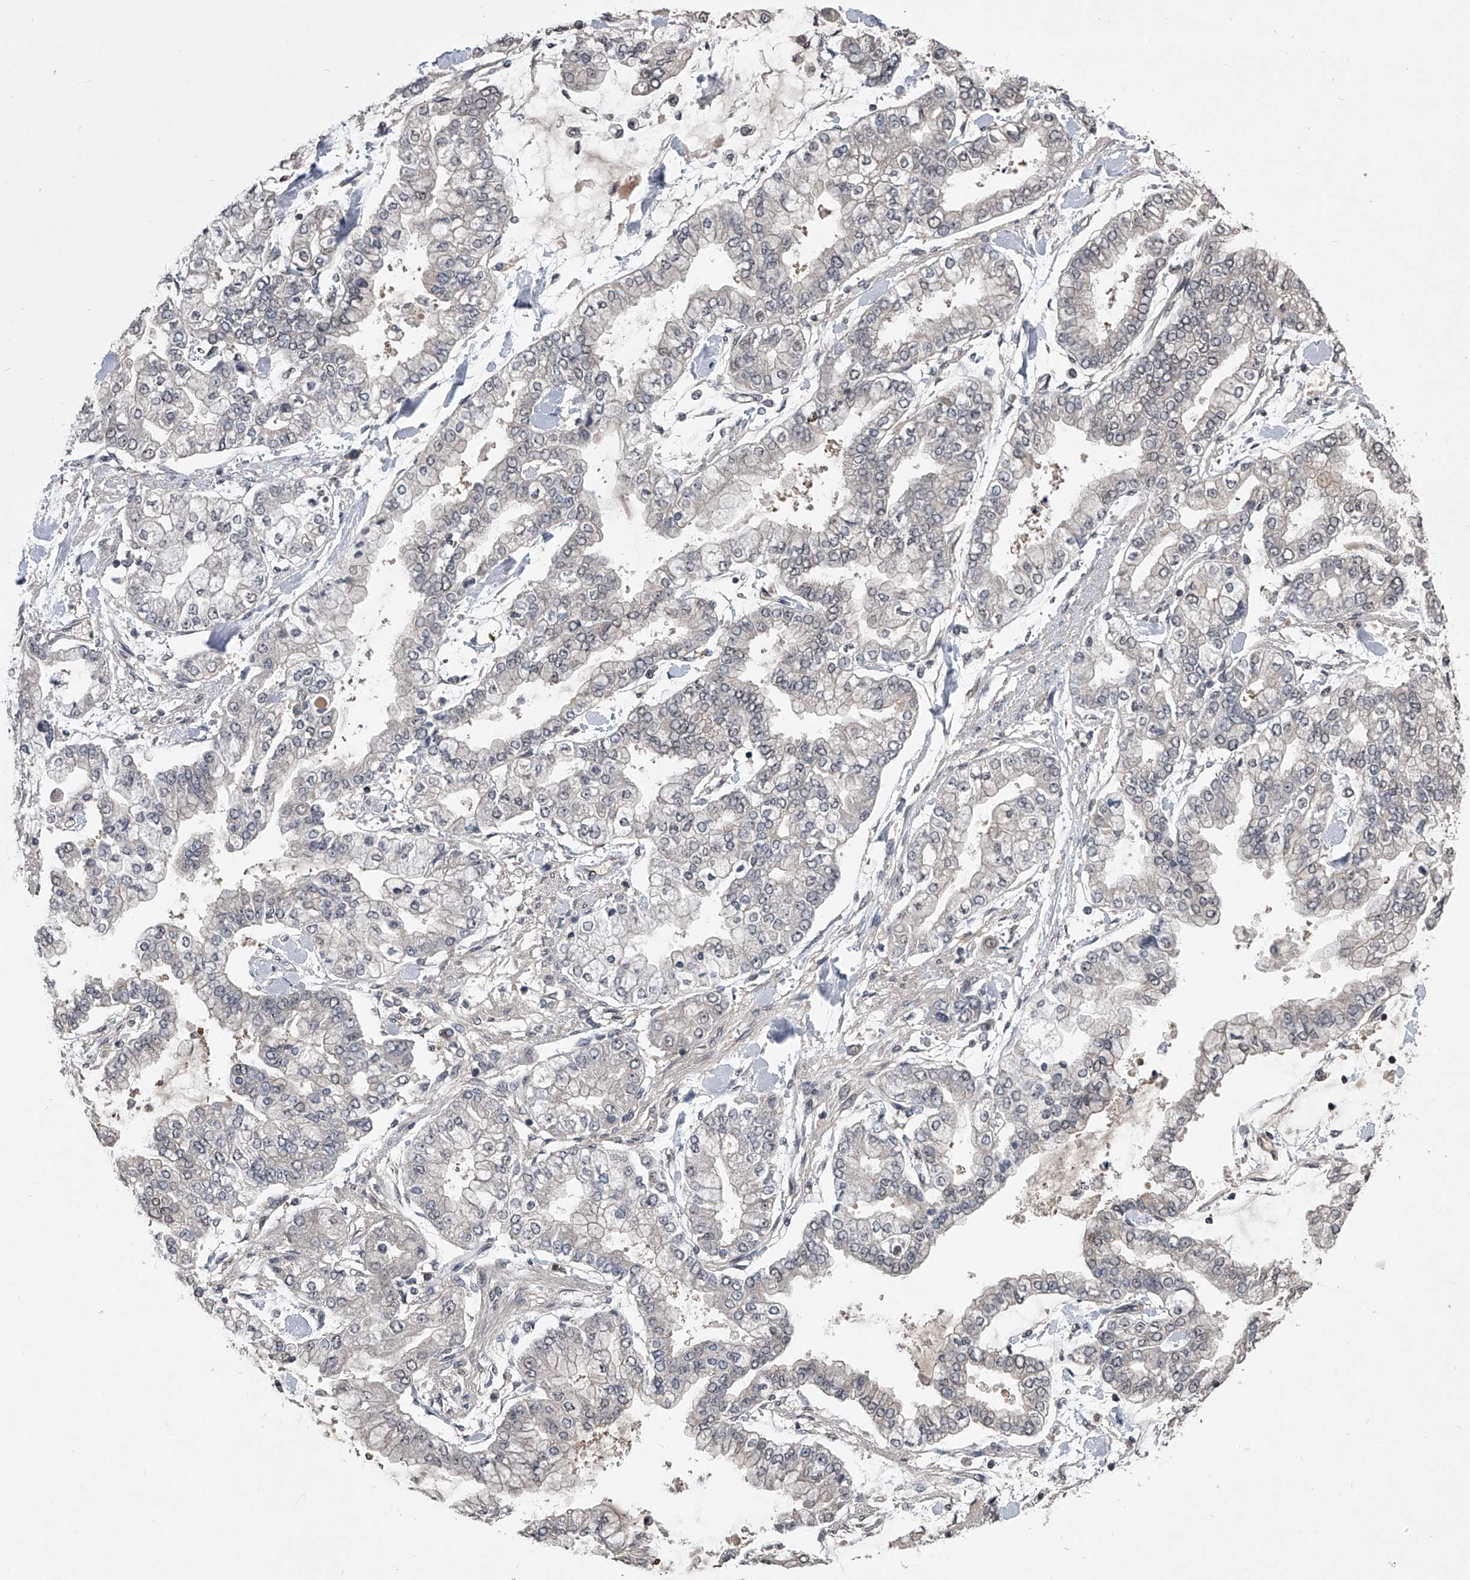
{"staining": {"intensity": "negative", "quantity": "none", "location": "none"}, "tissue": "stomach cancer", "cell_type": "Tumor cells", "image_type": "cancer", "snomed": [{"axis": "morphology", "description": "Normal tissue, NOS"}, {"axis": "morphology", "description": "Adenocarcinoma, NOS"}, {"axis": "topography", "description": "Stomach, upper"}, {"axis": "topography", "description": "Stomach"}], "caption": "The histopathology image displays no staining of tumor cells in stomach cancer (adenocarcinoma). Brightfield microscopy of immunohistochemistry (IHC) stained with DAB (3,3'-diaminobenzidine) (brown) and hematoxylin (blue), captured at high magnification.", "gene": "TSNAX", "patient": {"sex": "male", "age": 76}}